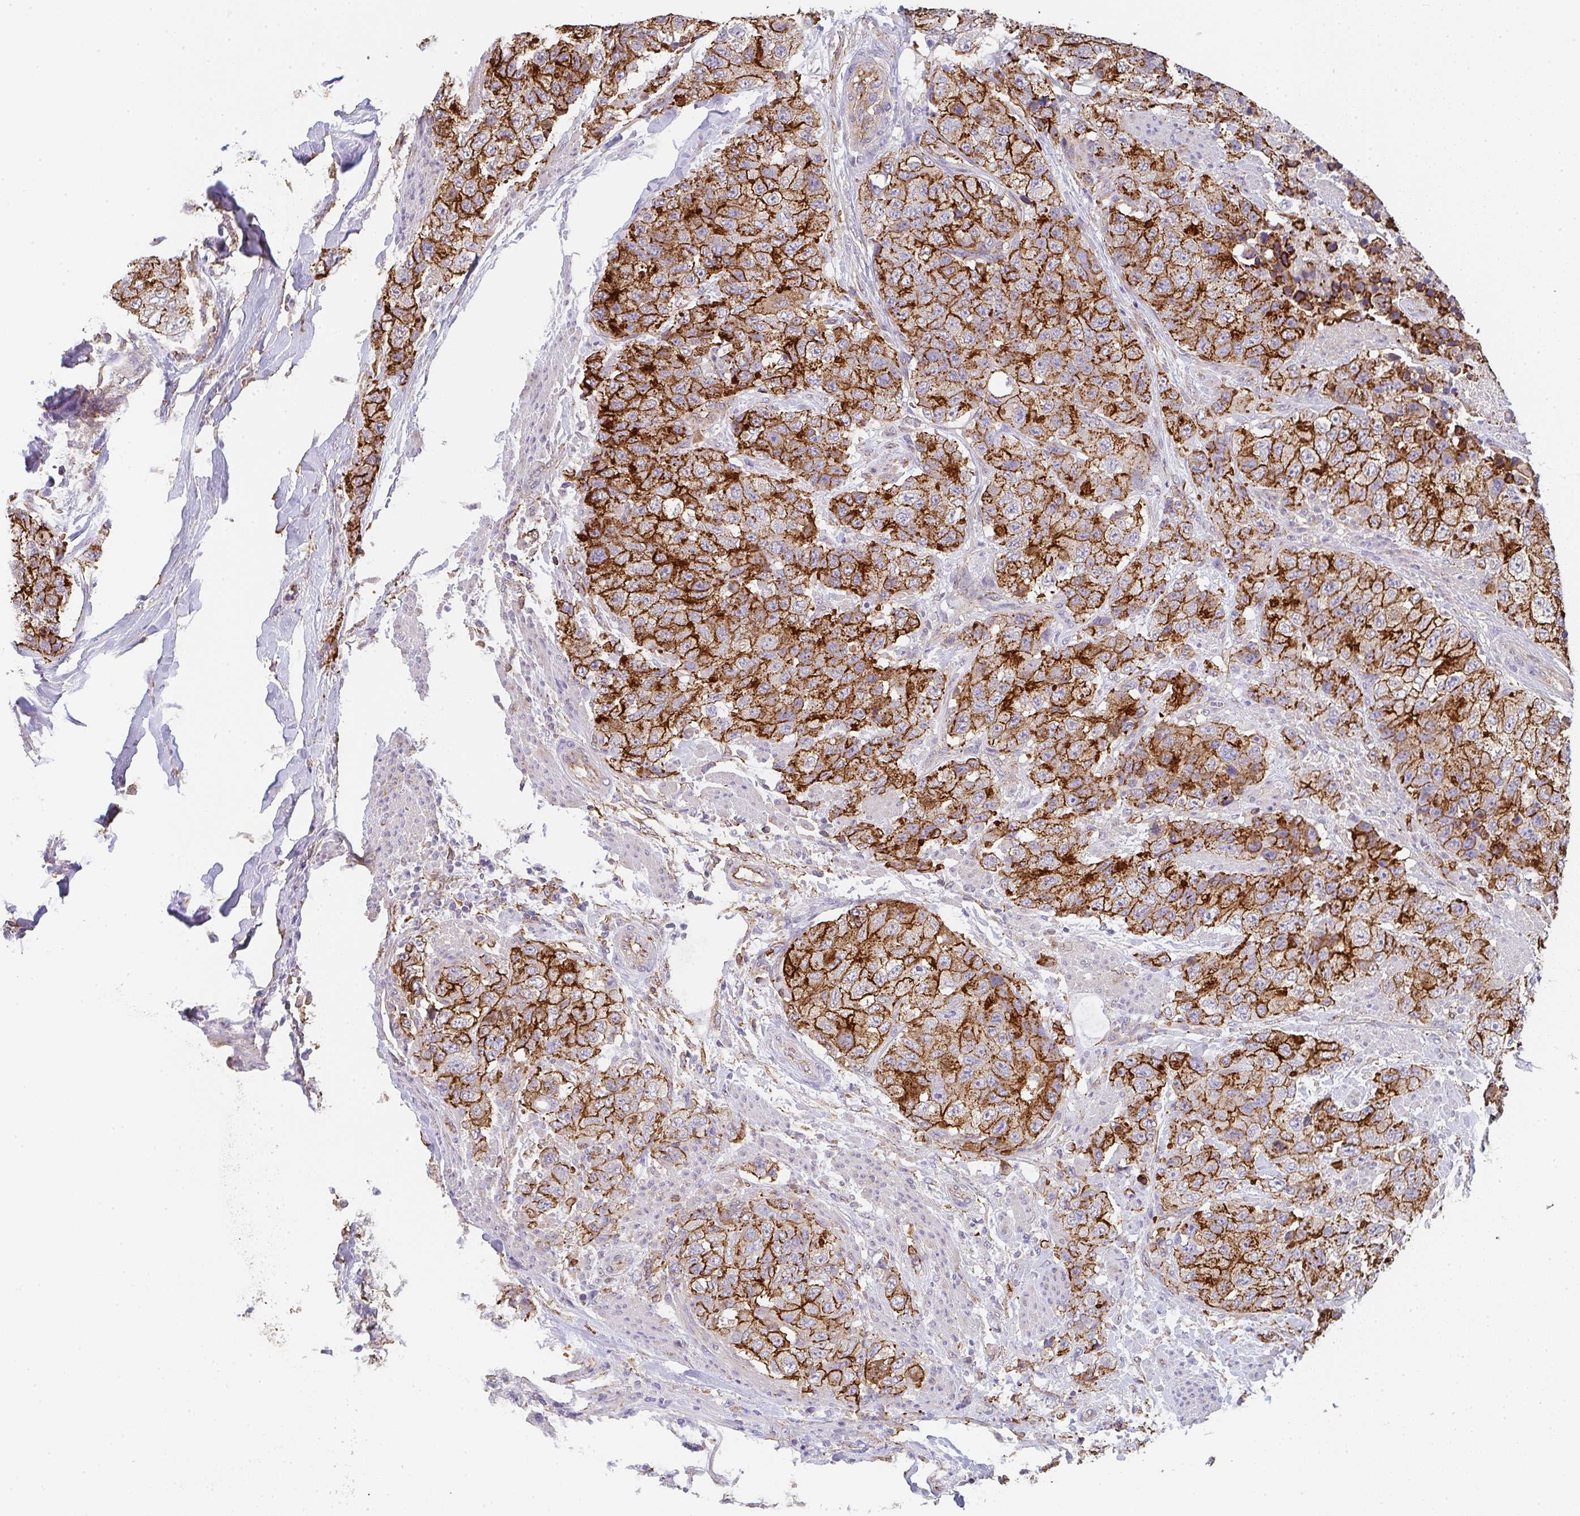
{"staining": {"intensity": "strong", "quantity": ">75%", "location": "cytoplasmic/membranous"}, "tissue": "urothelial cancer", "cell_type": "Tumor cells", "image_type": "cancer", "snomed": [{"axis": "morphology", "description": "Urothelial carcinoma, High grade"}, {"axis": "topography", "description": "Urinary bladder"}], "caption": "A high-resolution histopathology image shows immunohistochemistry staining of urothelial cancer, which shows strong cytoplasmic/membranous expression in about >75% of tumor cells.", "gene": "DBN1", "patient": {"sex": "female", "age": 78}}